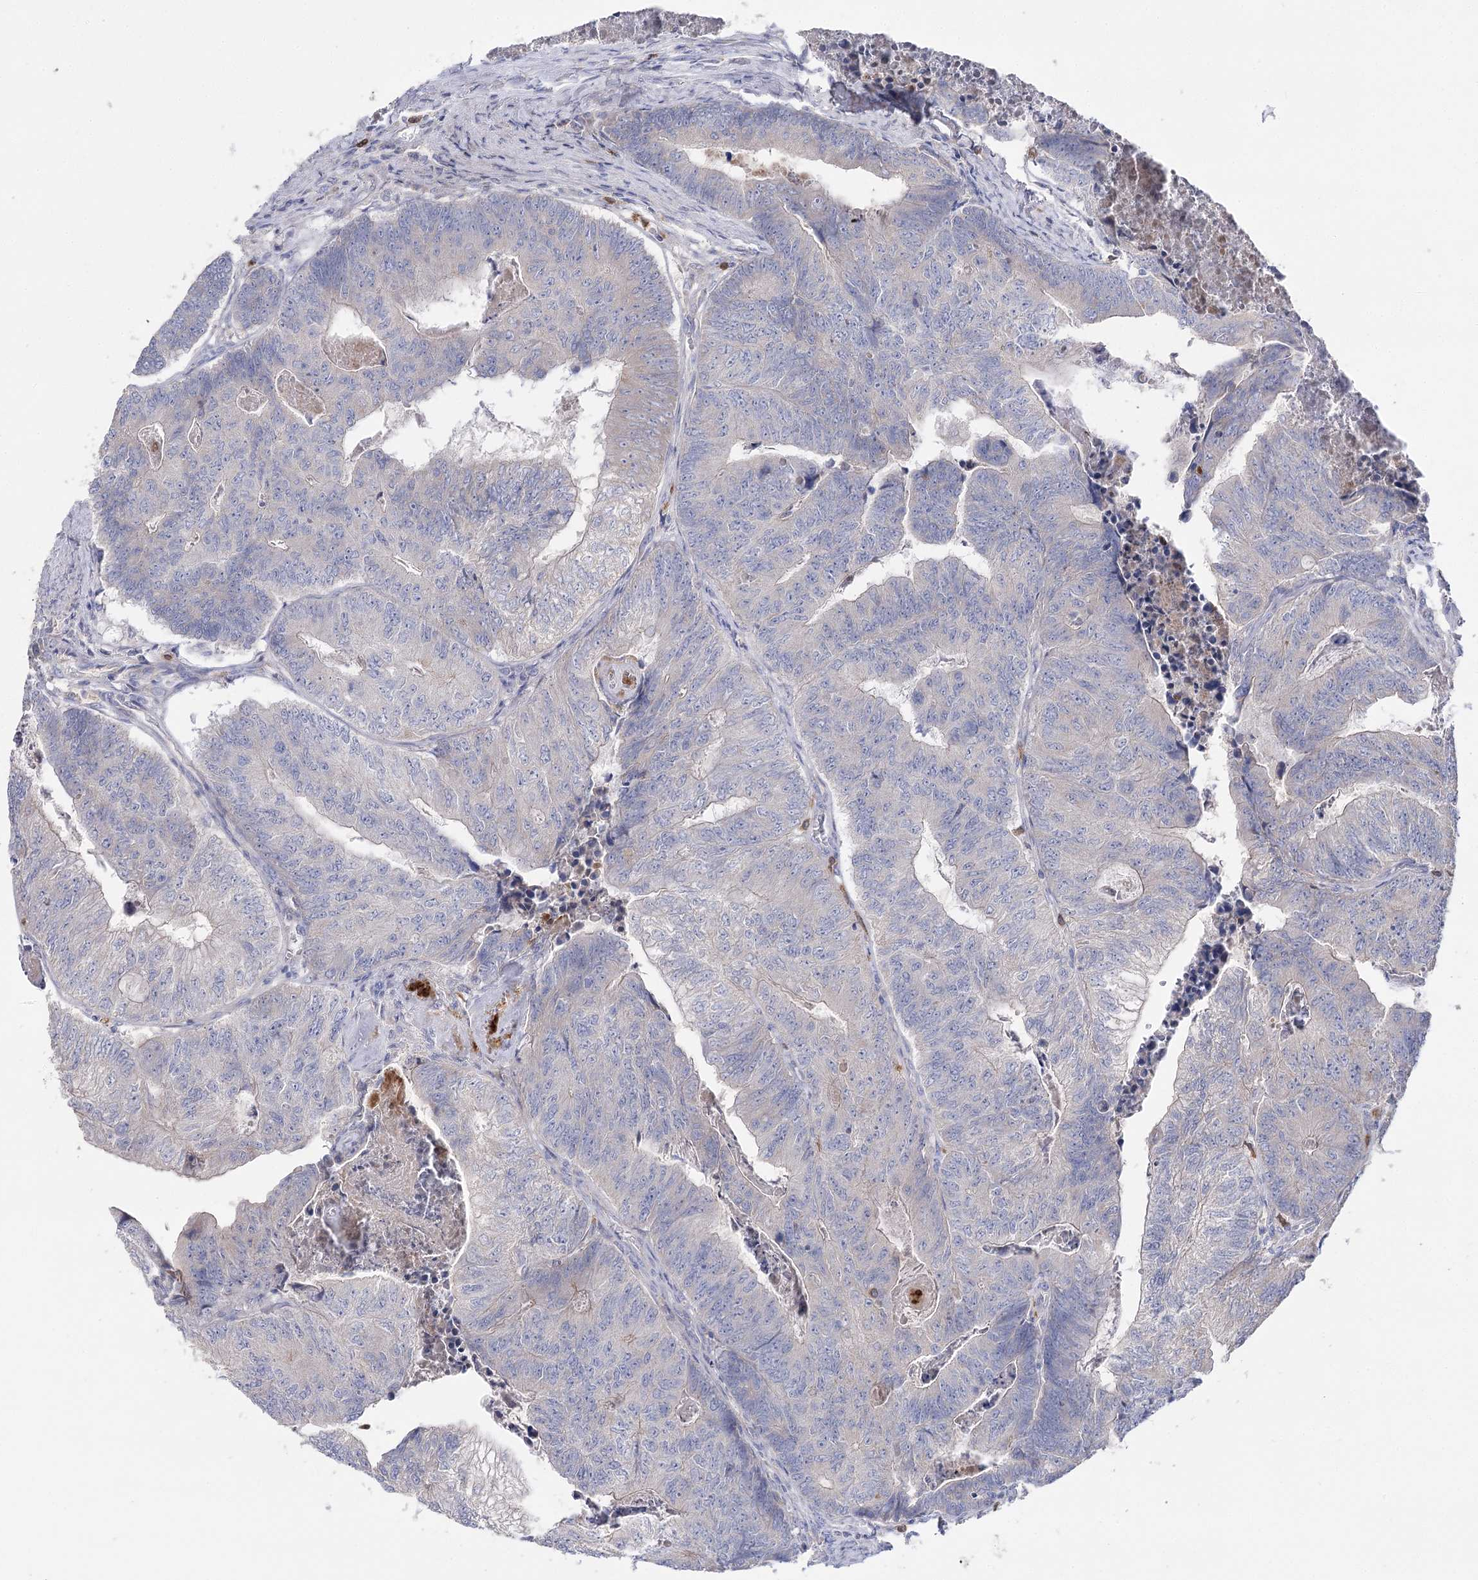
{"staining": {"intensity": "negative", "quantity": "none", "location": "none"}, "tissue": "colorectal cancer", "cell_type": "Tumor cells", "image_type": "cancer", "snomed": [{"axis": "morphology", "description": "Adenocarcinoma, NOS"}, {"axis": "topography", "description": "Colon"}], "caption": "DAB (3,3'-diaminobenzidine) immunohistochemical staining of colorectal cancer (adenocarcinoma) shows no significant positivity in tumor cells.", "gene": "NRAP", "patient": {"sex": "female", "age": 67}}